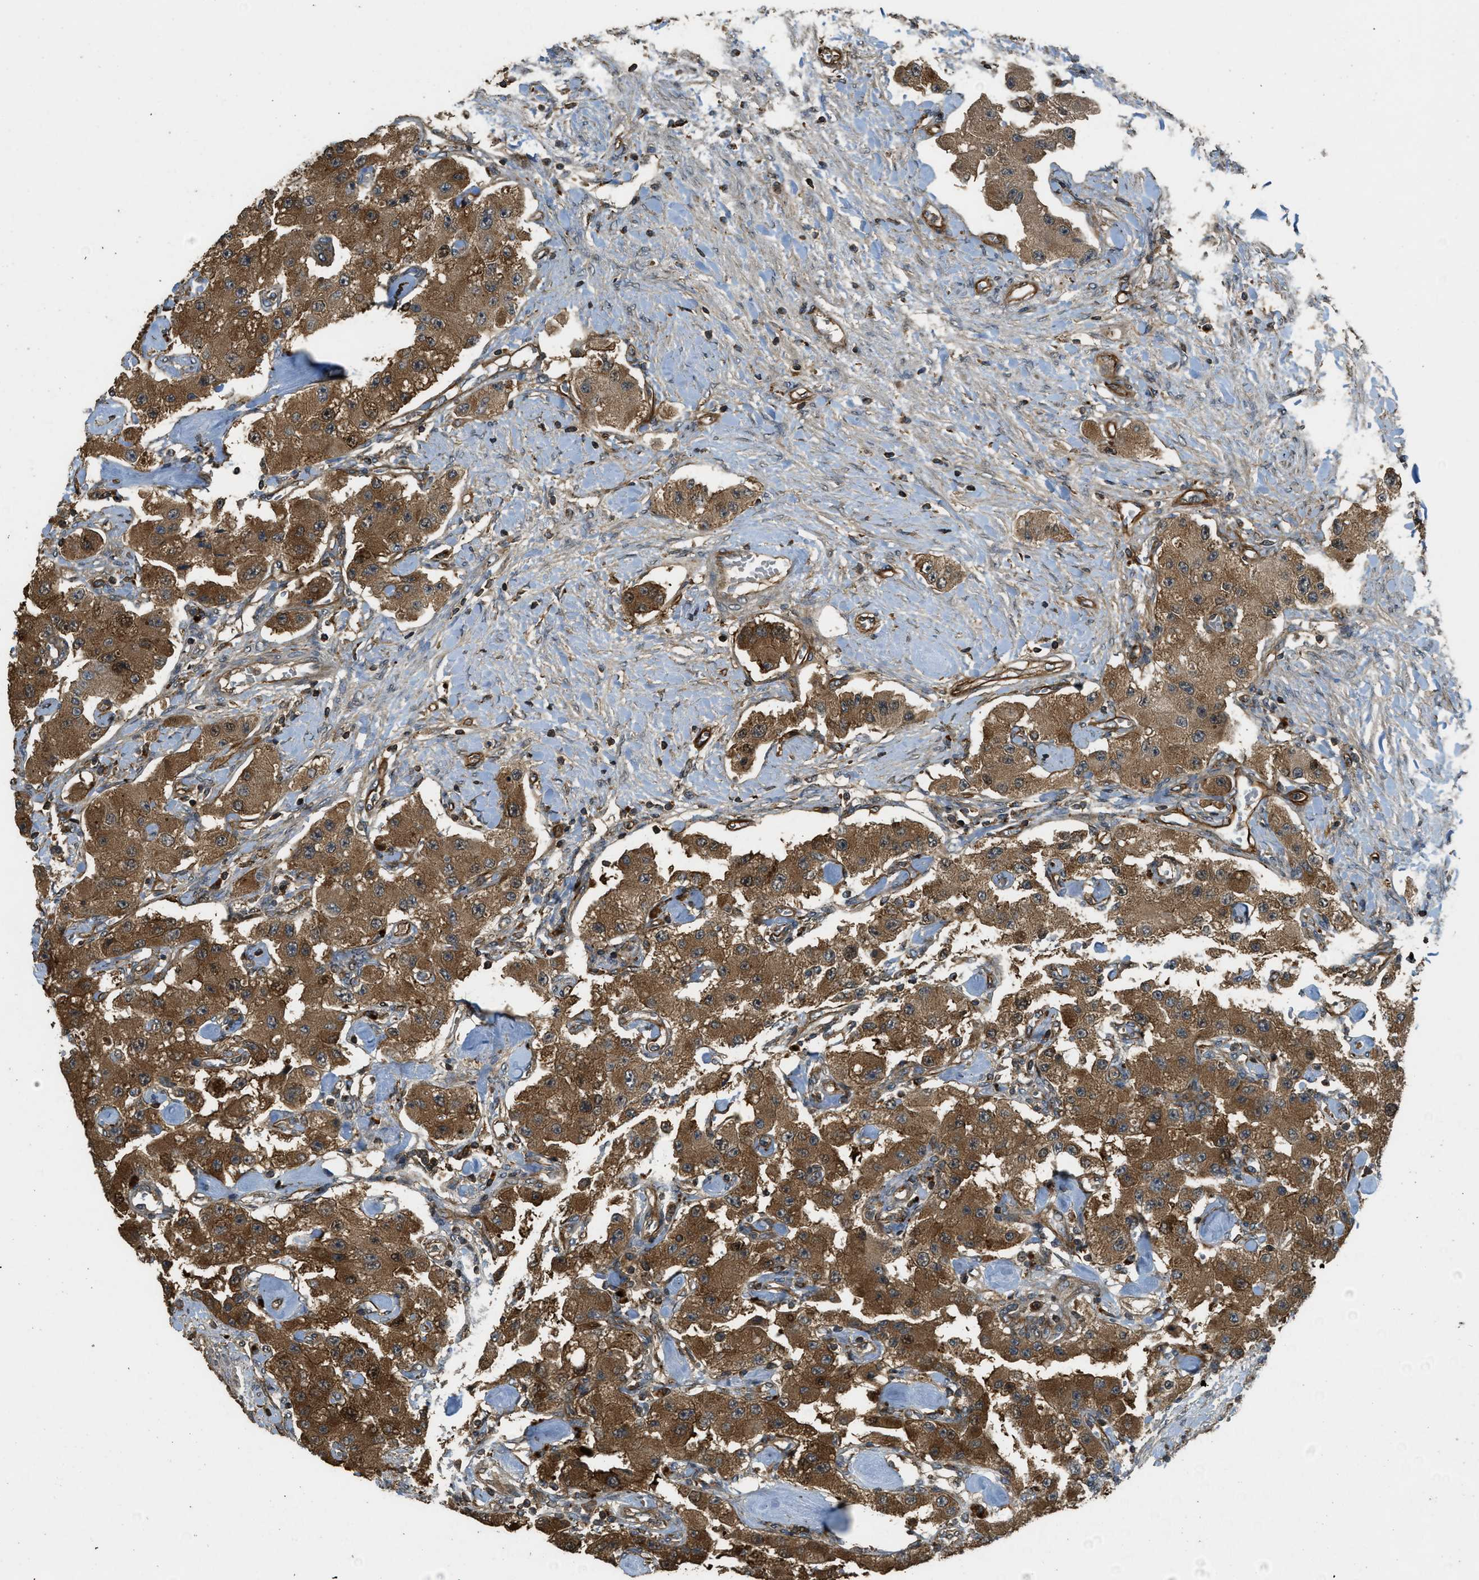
{"staining": {"intensity": "strong", "quantity": ">75%", "location": "cytoplasmic/membranous"}, "tissue": "carcinoid", "cell_type": "Tumor cells", "image_type": "cancer", "snomed": [{"axis": "morphology", "description": "Carcinoid, malignant, NOS"}, {"axis": "topography", "description": "Pancreas"}], "caption": "Tumor cells demonstrate high levels of strong cytoplasmic/membranous positivity in approximately >75% of cells in human carcinoid.", "gene": "PPP6R3", "patient": {"sex": "male", "age": 41}}